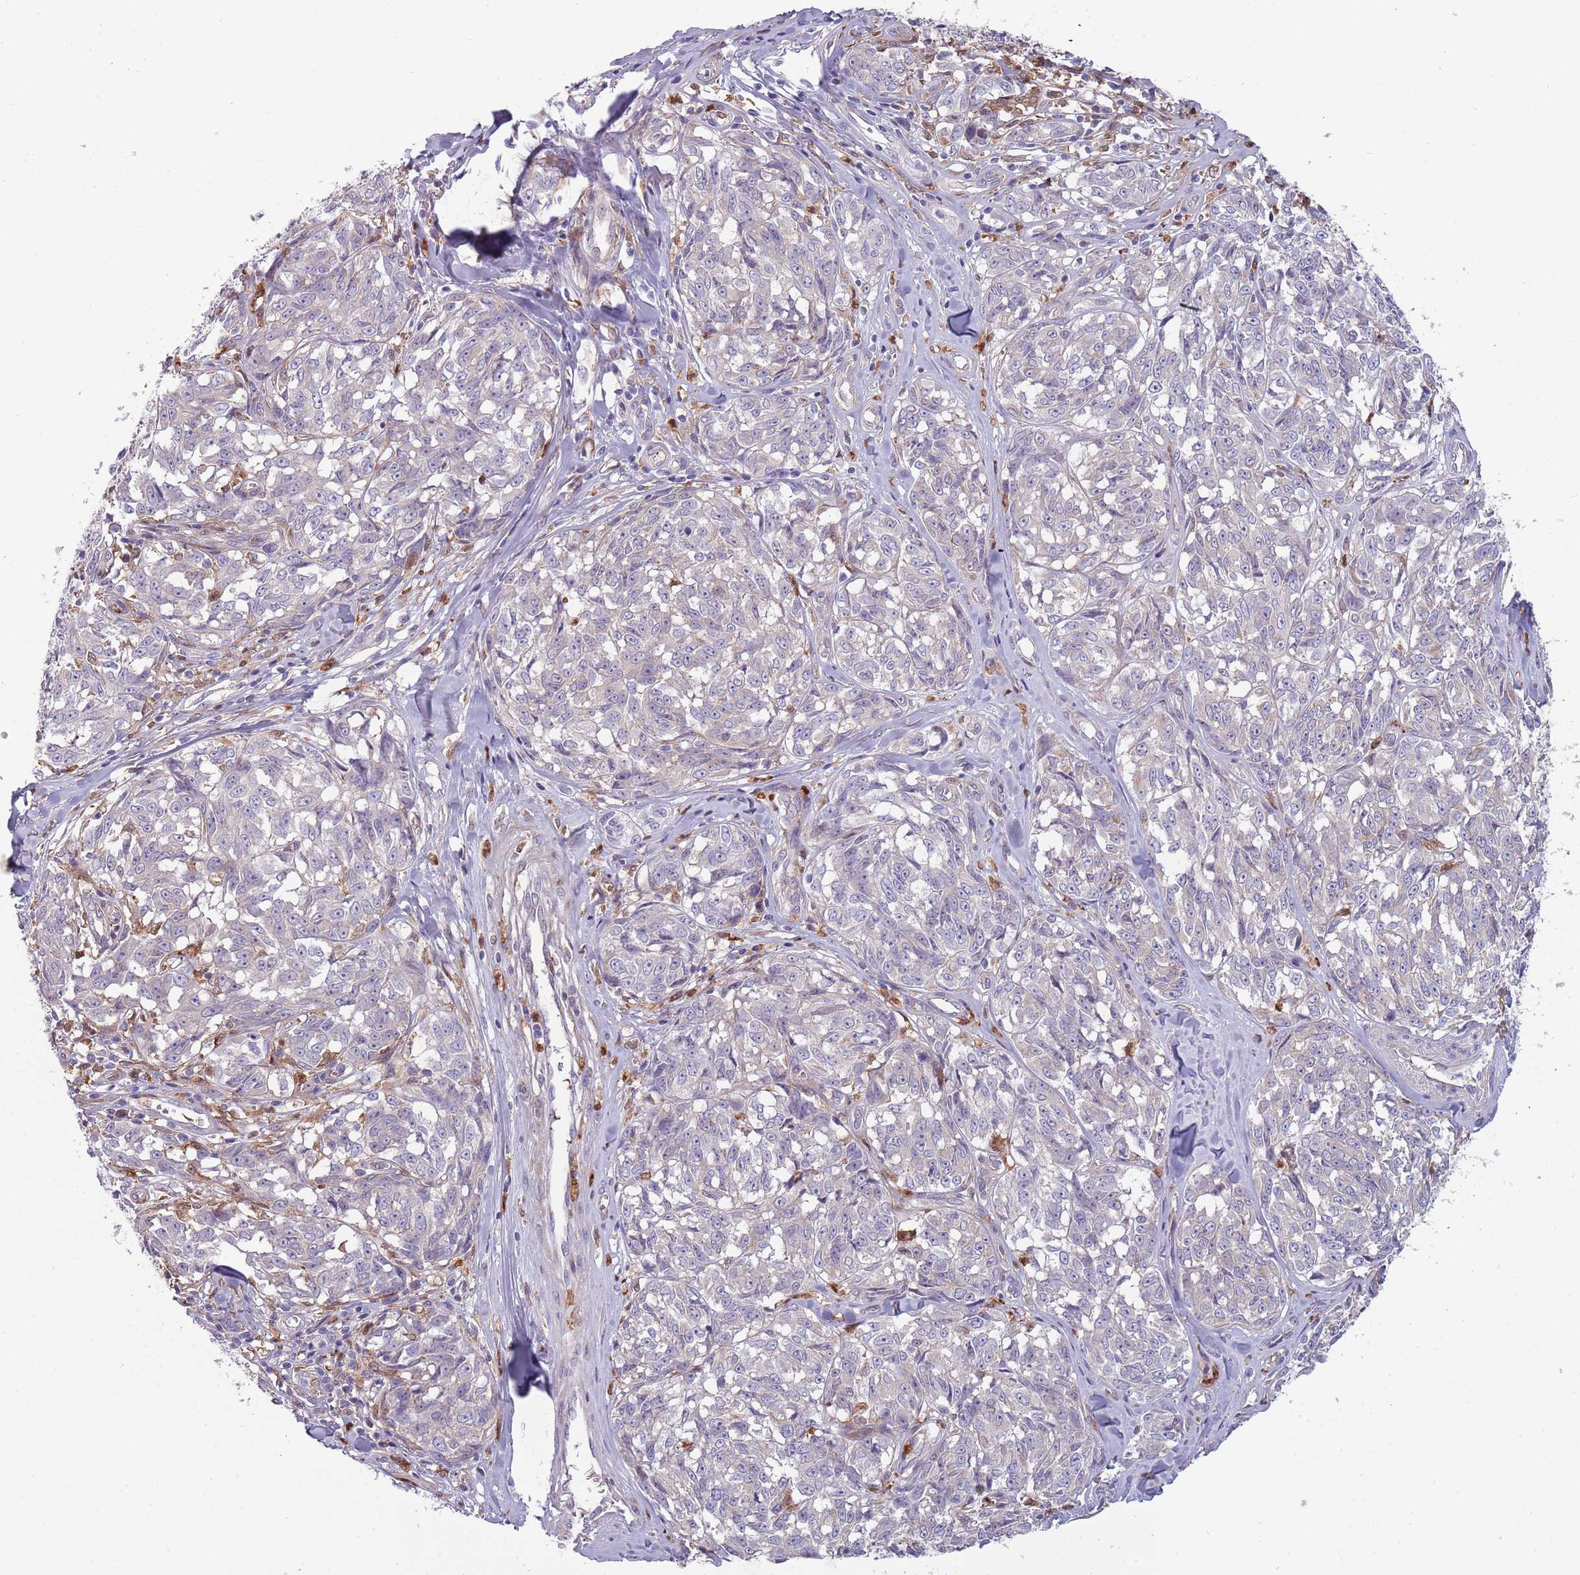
{"staining": {"intensity": "negative", "quantity": "none", "location": "none"}, "tissue": "melanoma", "cell_type": "Tumor cells", "image_type": "cancer", "snomed": [{"axis": "morphology", "description": "Normal tissue, NOS"}, {"axis": "morphology", "description": "Malignant melanoma, NOS"}, {"axis": "topography", "description": "Skin"}], "caption": "Immunohistochemistry of human melanoma exhibits no staining in tumor cells.", "gene": "NADK", "patient": {"sex": "female", "age": 64}}